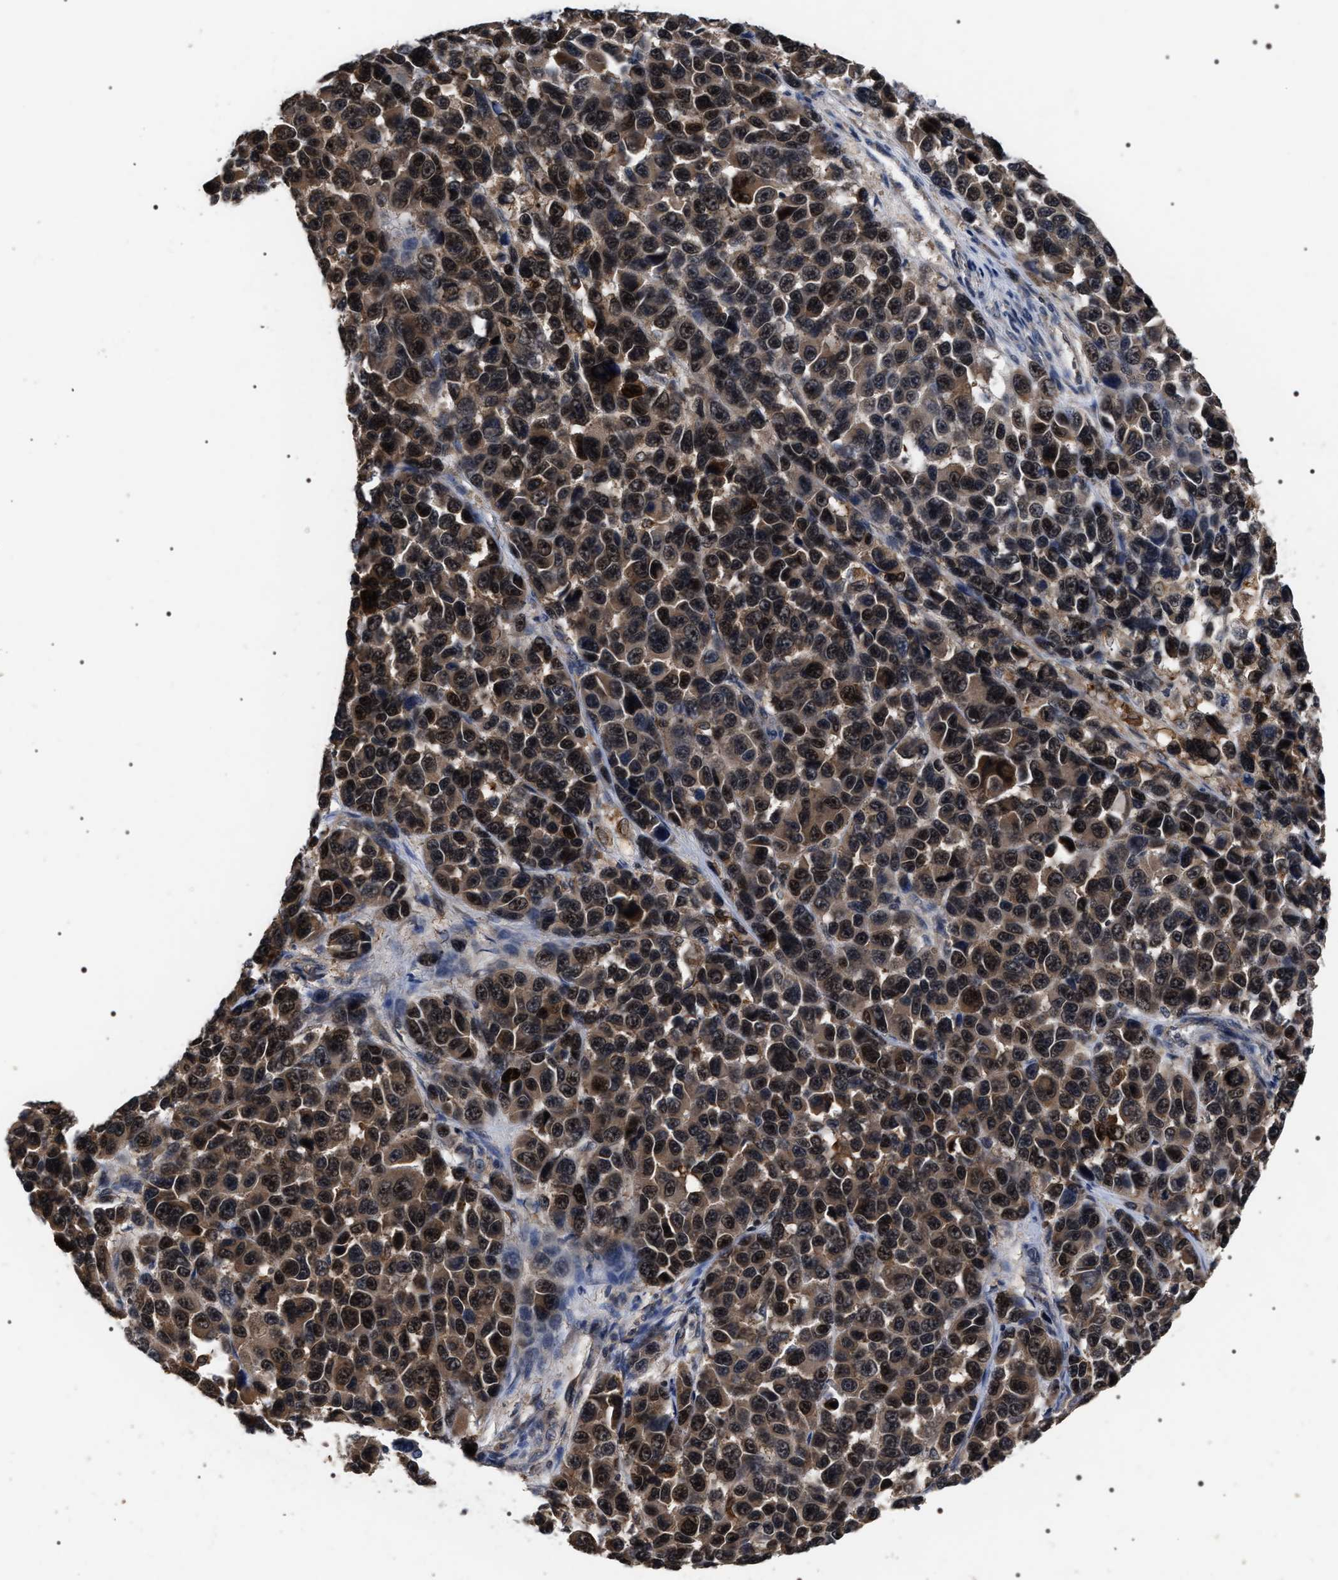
{"staining": {"intensity": "strong", "quantity": ">75%", "location": "cytoplasmic/membranous,nuclear"}, "tissue": "melanoma", "cell_type": "Tumor cells", "image_type": "cancer", "snomed": [{"axis": "morphology", "description": "Malignant melanoma, NOS"}, {"axis": "topography", "description": "Skin"}], "caption": "A high-resolution micrograph shows immunohistochemistry (IHC) staining of melanoma, which displays strong cytoplasmic/membranous and nuclear positivity in approximately >75% of tumor cells. (DAB = brown stain, brightfield microscopy at high magnification).", "gene": "UPF3A", "patient": {"sex": "male", "age": 53}}